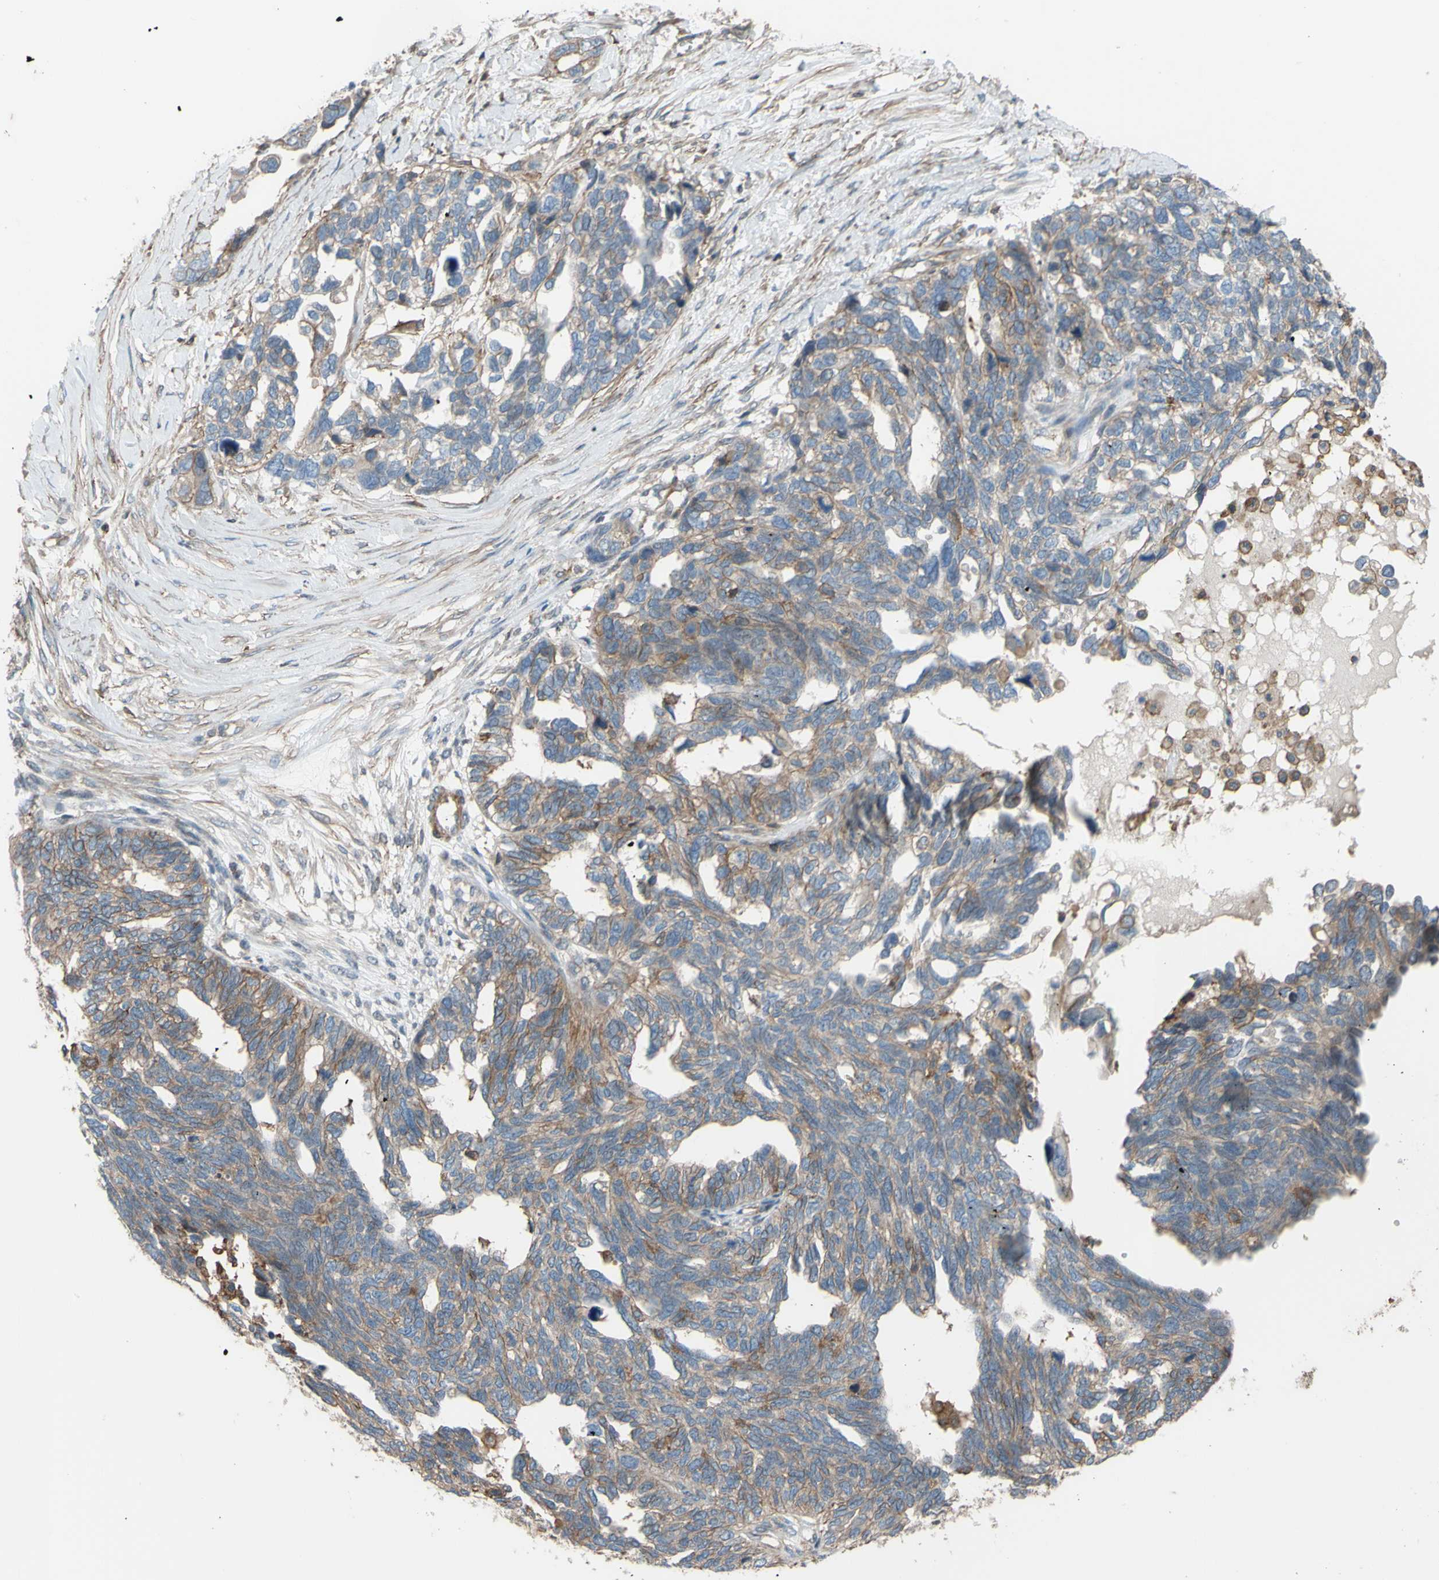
{"staining": {"intensity": "moderate", "quantity": "25%-75%", "location": "cytoplasmic/membranous"}, "tissue": "ovarian cancer", "cell_type": "Tumor cells", "image_type": "cancer", "snomed": [{"axis": "morphology", "description": "Cystadenocarcinoma, serous, NOS"}, {"axis": "topography", "description": "Ovary"}], "caption": "Protein positivity by IHC demonstrates moderate cytoplasmic/membranous staining in about 25%-75% of tumor cells in ovarian cancer (serous cystadenocarcinoma).", "gene": "ADD3", "patient": {"sex": "female", "age": 79}}